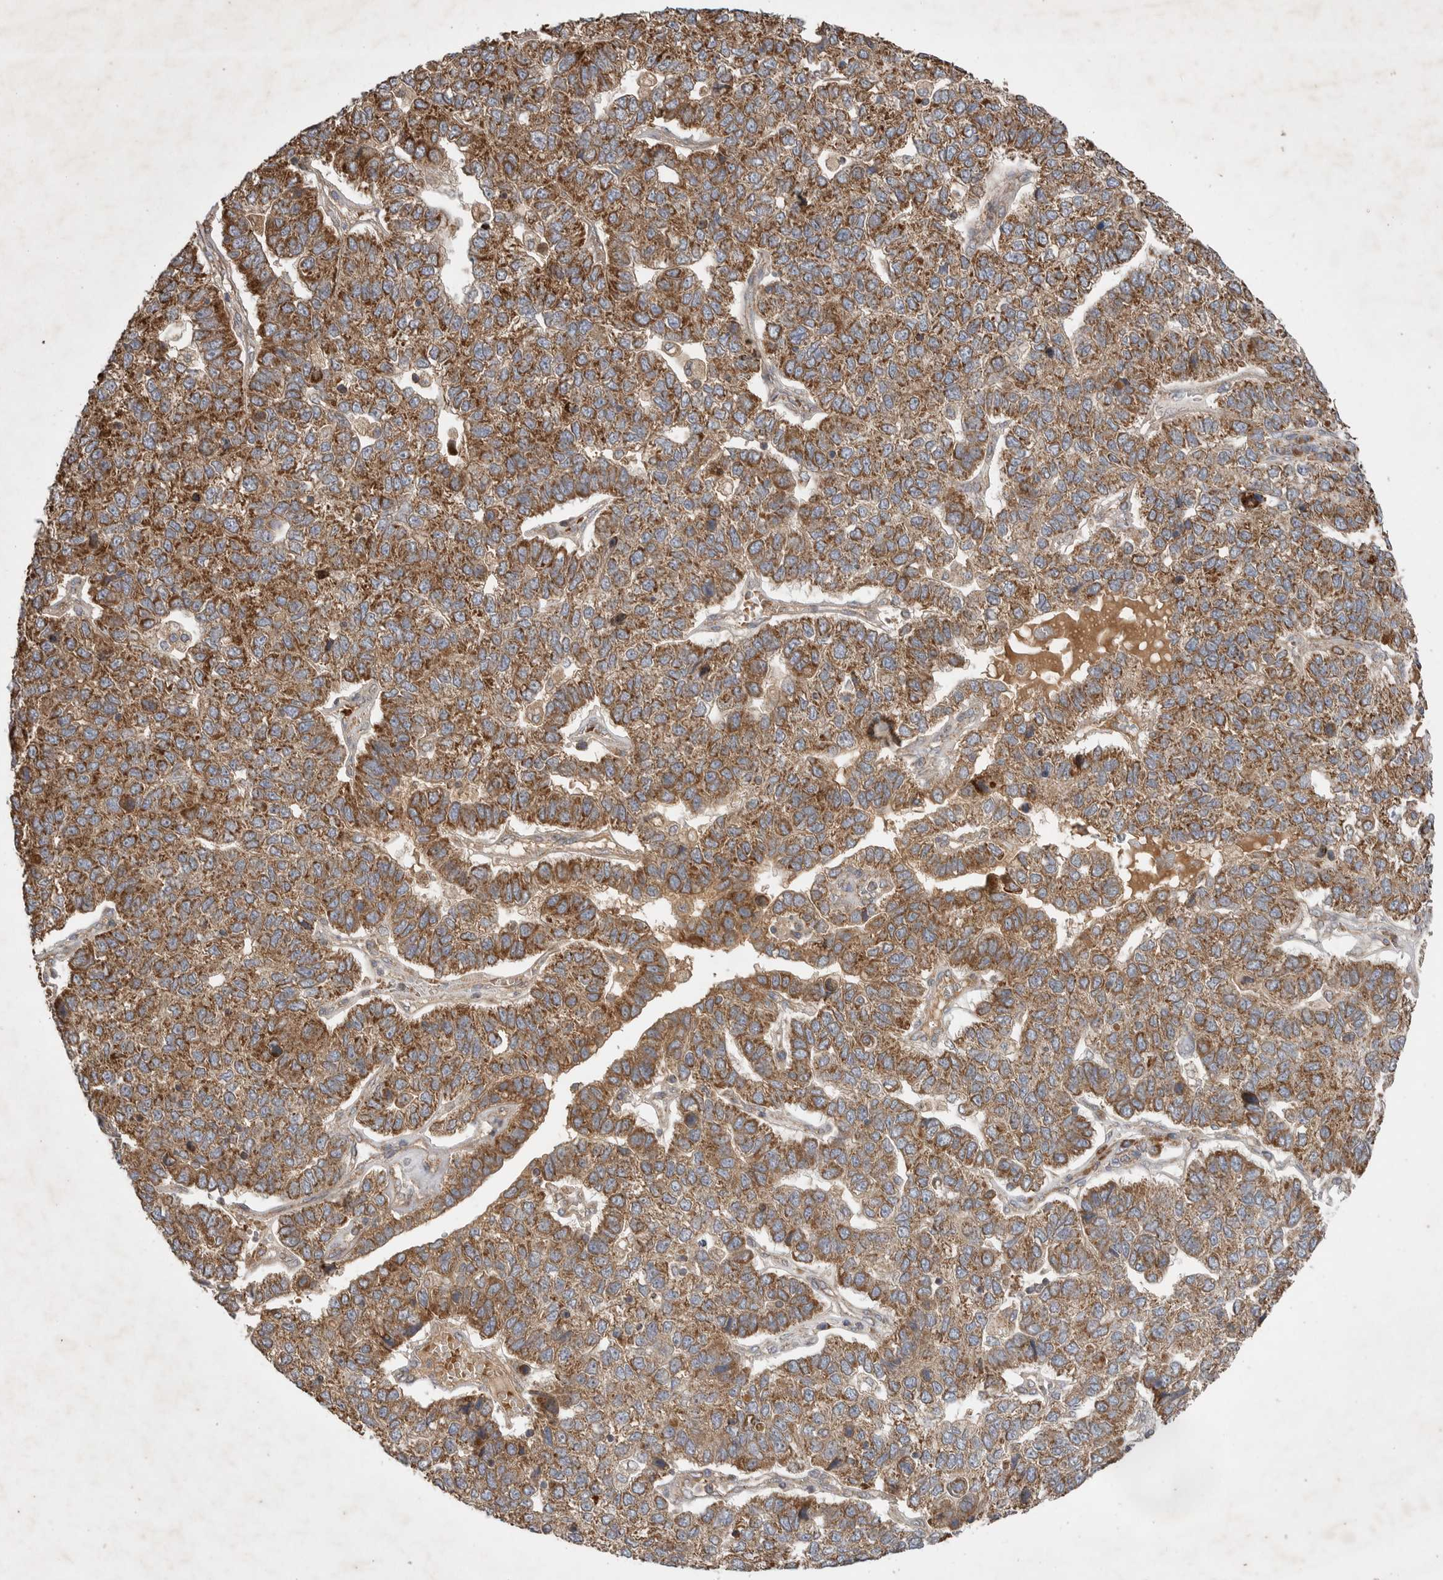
{"staining": {"intensity": "strong", "quantity": ">75%", "location": "cytoplasmic/membranous"}, "tissue": "pancreatic cancer", "cell_type": "Tumor cells", "image_type": "cancer", "snomed": [{"axis": "morphology", "description": "Adenocarcinoma, NOS"}, {"axis": "topography", "description": "Pancreas"}], "caption": "A histopathology image showing strong cytoplasmic/membranous expression in about >75% of tumor cells in pancreatic cancer, as visualized by brown immunohistochemical staining.", "gene": "KIF21B", "patient": {"sex": "female", "age": 61}}